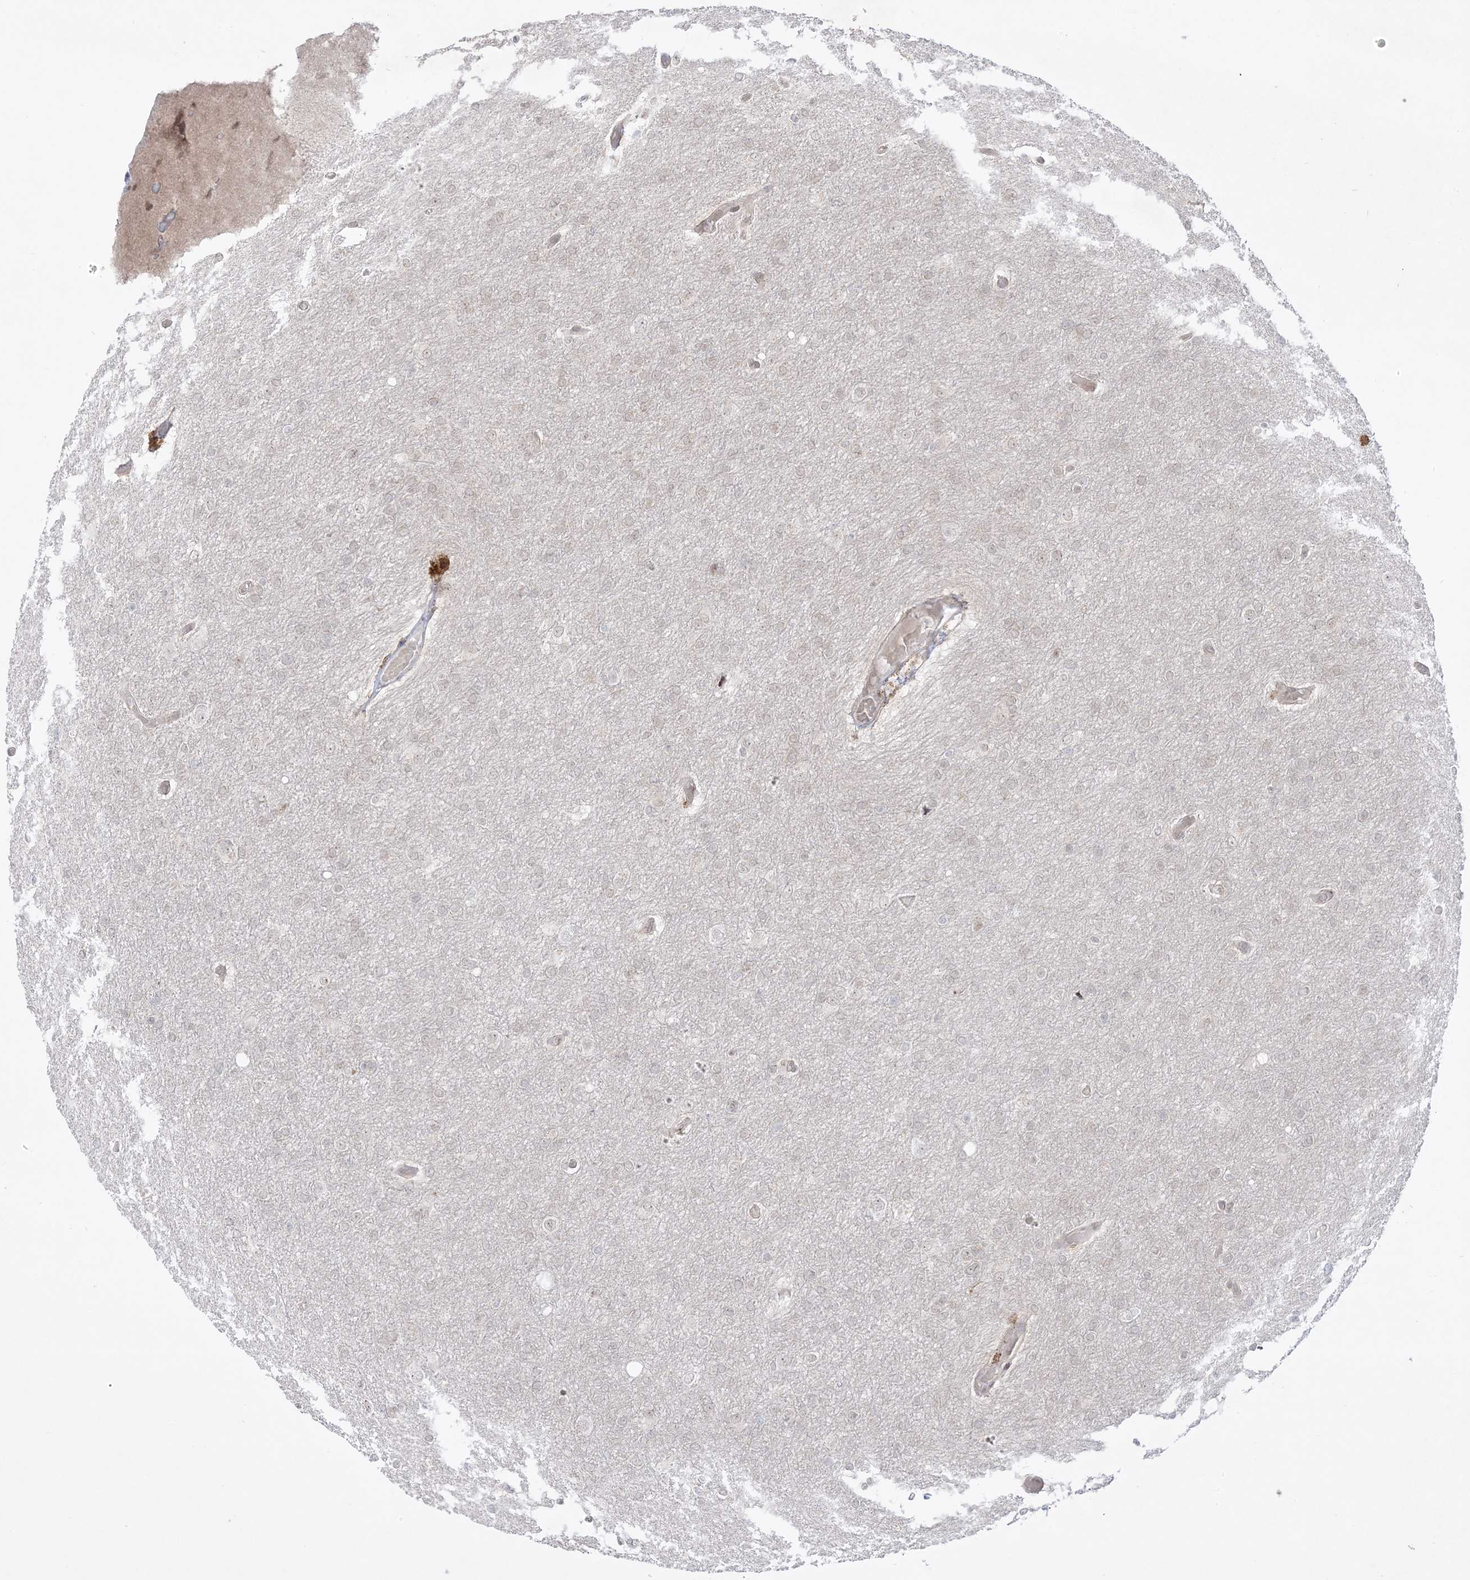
{"staining": {"intensity": "weak", "quantity": "<25%", "location": "nuclear"}, "tissue": "glioma", "cell_type": "Tumor cells", "image_type": "cancer", "snomed": [{"axis": "morphology", "description": "Glioma, malignant, High grade"}, {"axis": "topography", "description": "Cerebral cortex"}], "caption": "Malignant glioma (high-grade) stained for a protein using immunohistochemistry (IHC) demonstrates no positivity tumor cells.", "gene": "PTK6", "patient": {"sex": "female", "age": 36}}